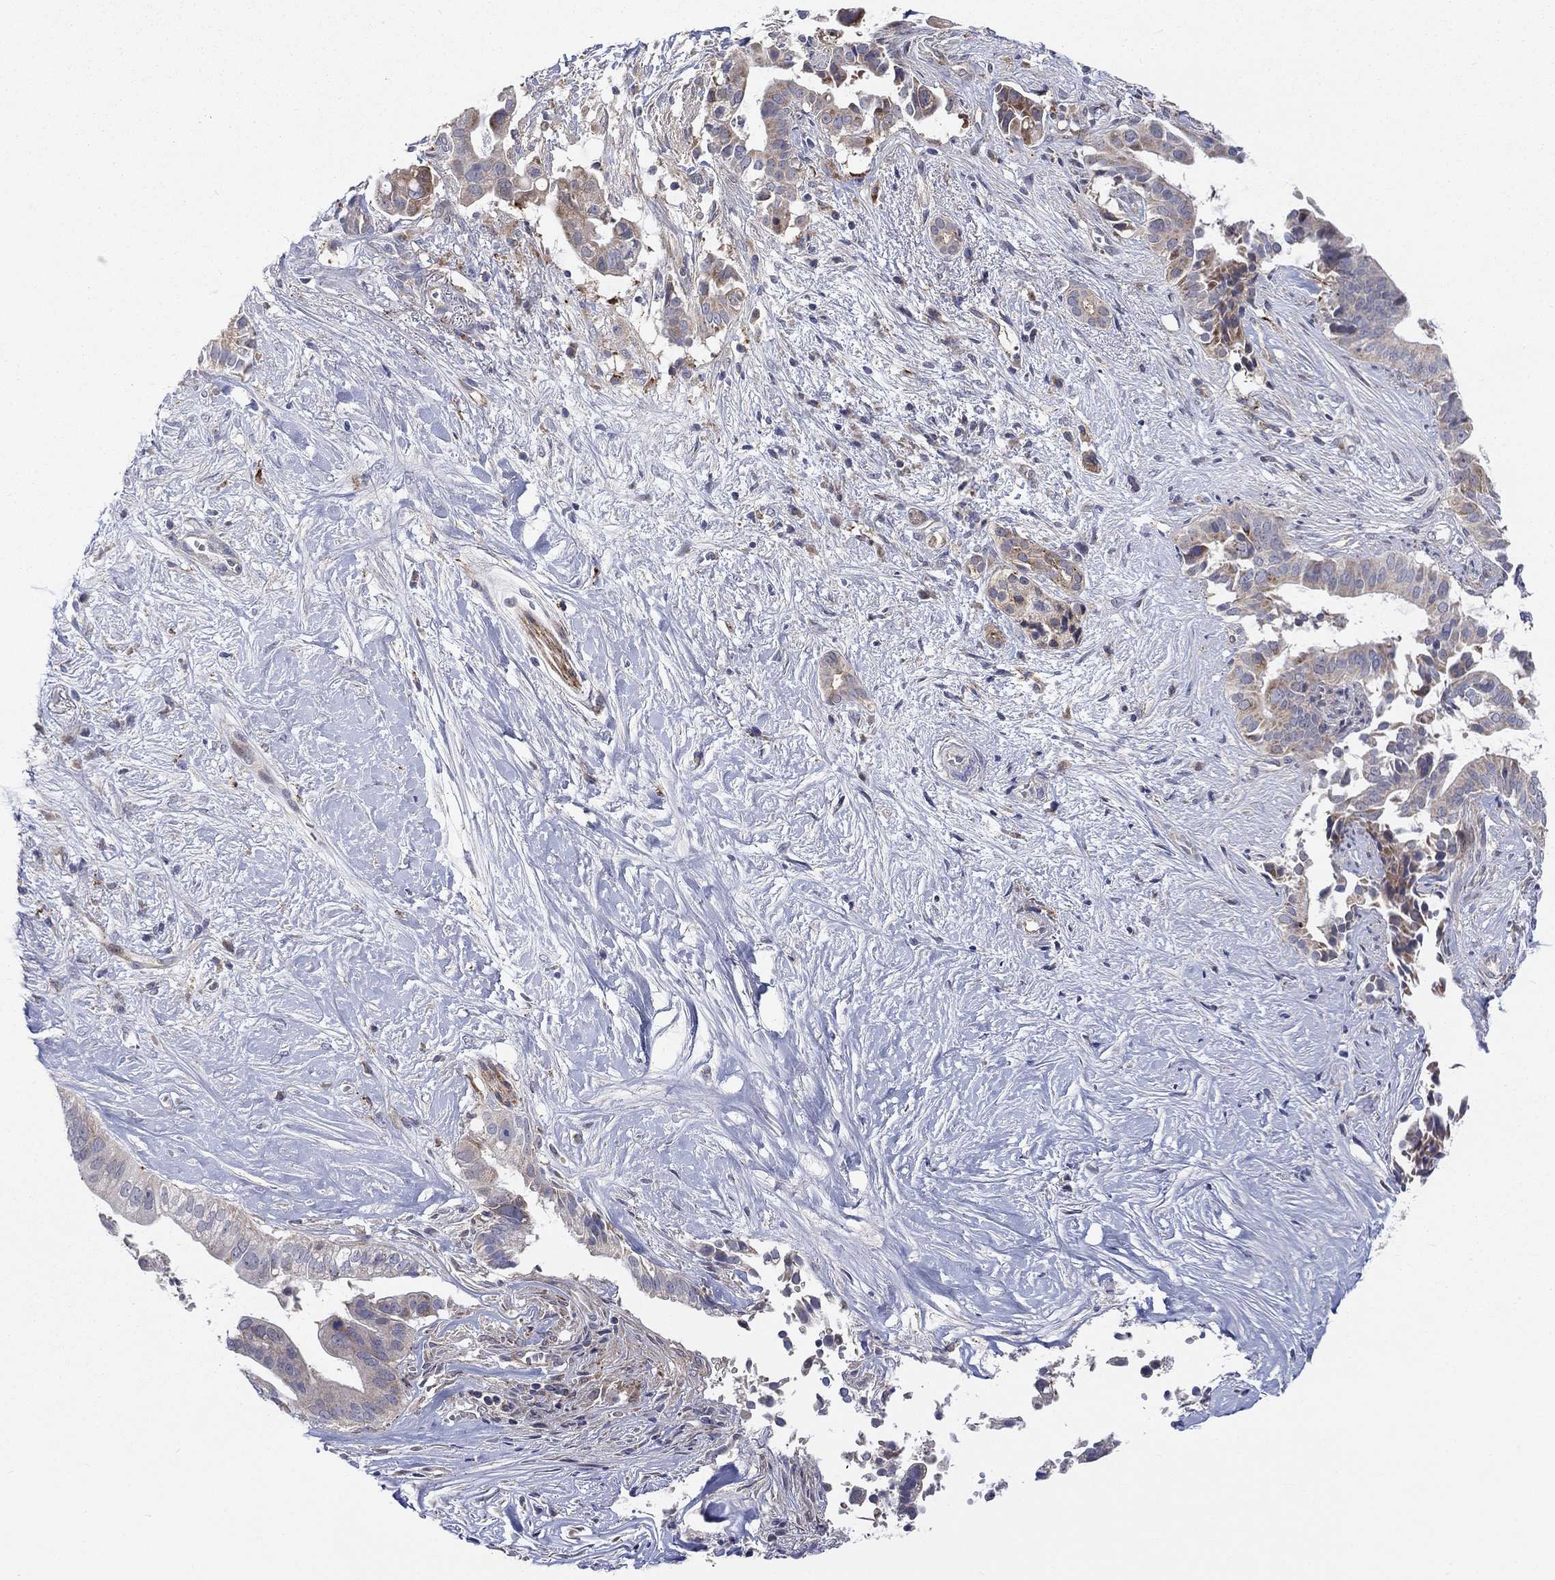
{"staining": {"intensity": "weak", "quantity": "25%-75%", "location": "cytoplasmic/membranous"}, "tissue": "pancreatic cancer", "cell_type": "Tumor cells", "image_type": "cancer", "snomed": [{"axis": "morphology", "description": "Adenocarcinoma, NOS"}, {"axis": "topography", "description": "Pancreas"}], "caption": "Immunohistochemistry (DAB (3,3'-diaminobenzidine)) staining of human pancreatic adenocarcinoma shows weak cytoplasmic/membranous protein expression in about 25%-75% of tumor cells.", "gene": "SLC35F2", "patient": {"sex": "male", "age": 61}}